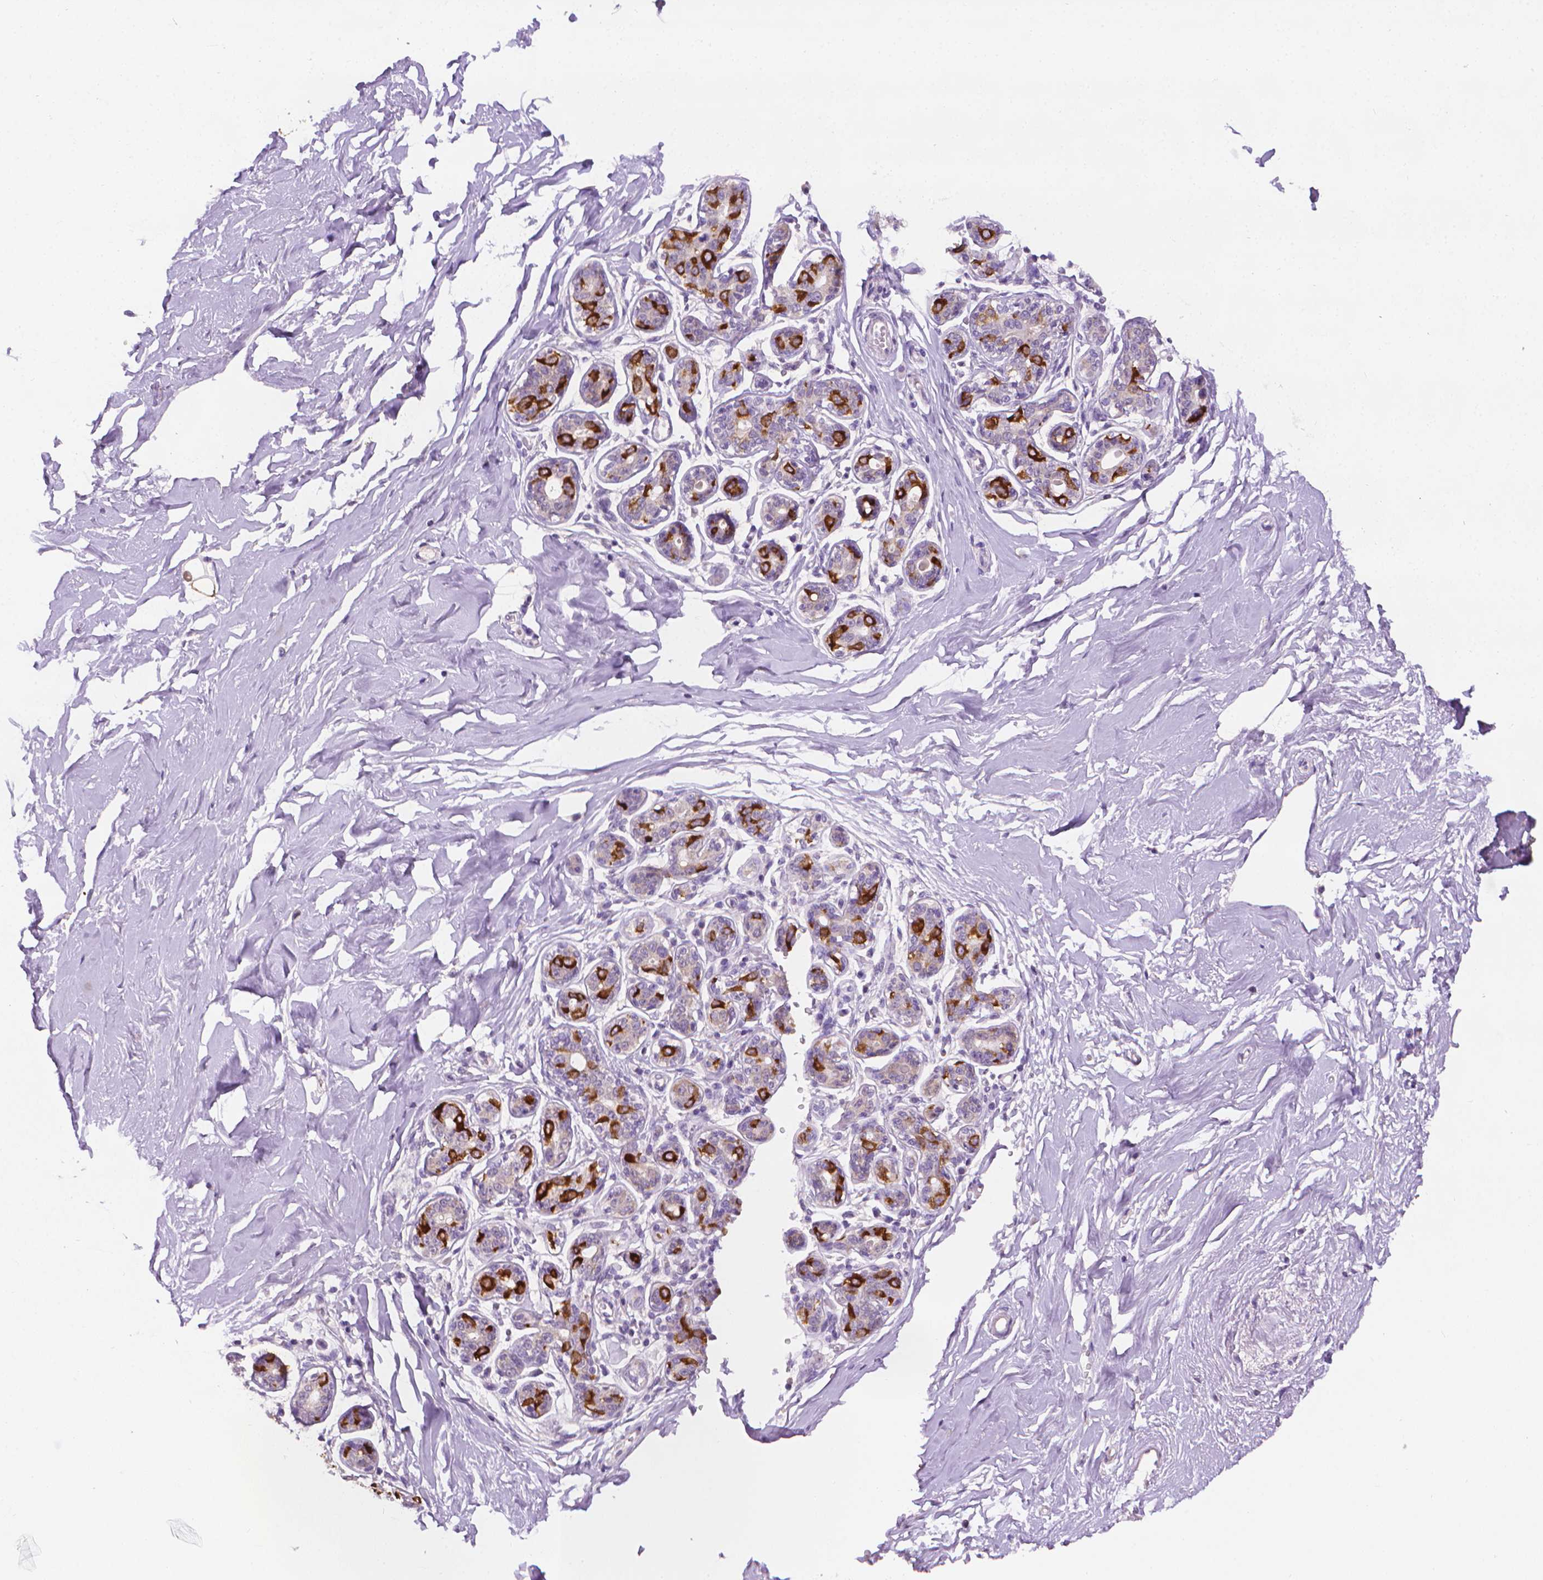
{"staining": {"intensity": "strong", "quantity": "25%-75%", "location": "cytoplasmic/membranous"}, "tissue": "breast", "cell_type": "Adipocytes", "image_type": "normal", "snomed": [{"axis": "morphology", "description": "Normal tissue, NOS"}, {"axis": "topography", "description": "Skin"}, {"axis": "topography", "description": "Breast"}], "caption": "Brown immunohistochemical staining in normal human breast demonstrates strong cytoplasmic/membranous staining in about 25%-75% of adipocytes. The staining was performed using DAB (3,3'-diaminobenzidine) to visualize the protein expression in brown, while the nuclei were stained in blue with hematoxylin (Magnification: 20x).", "gene": "FASN", "patient": {"sex": "female", "age": 43}}